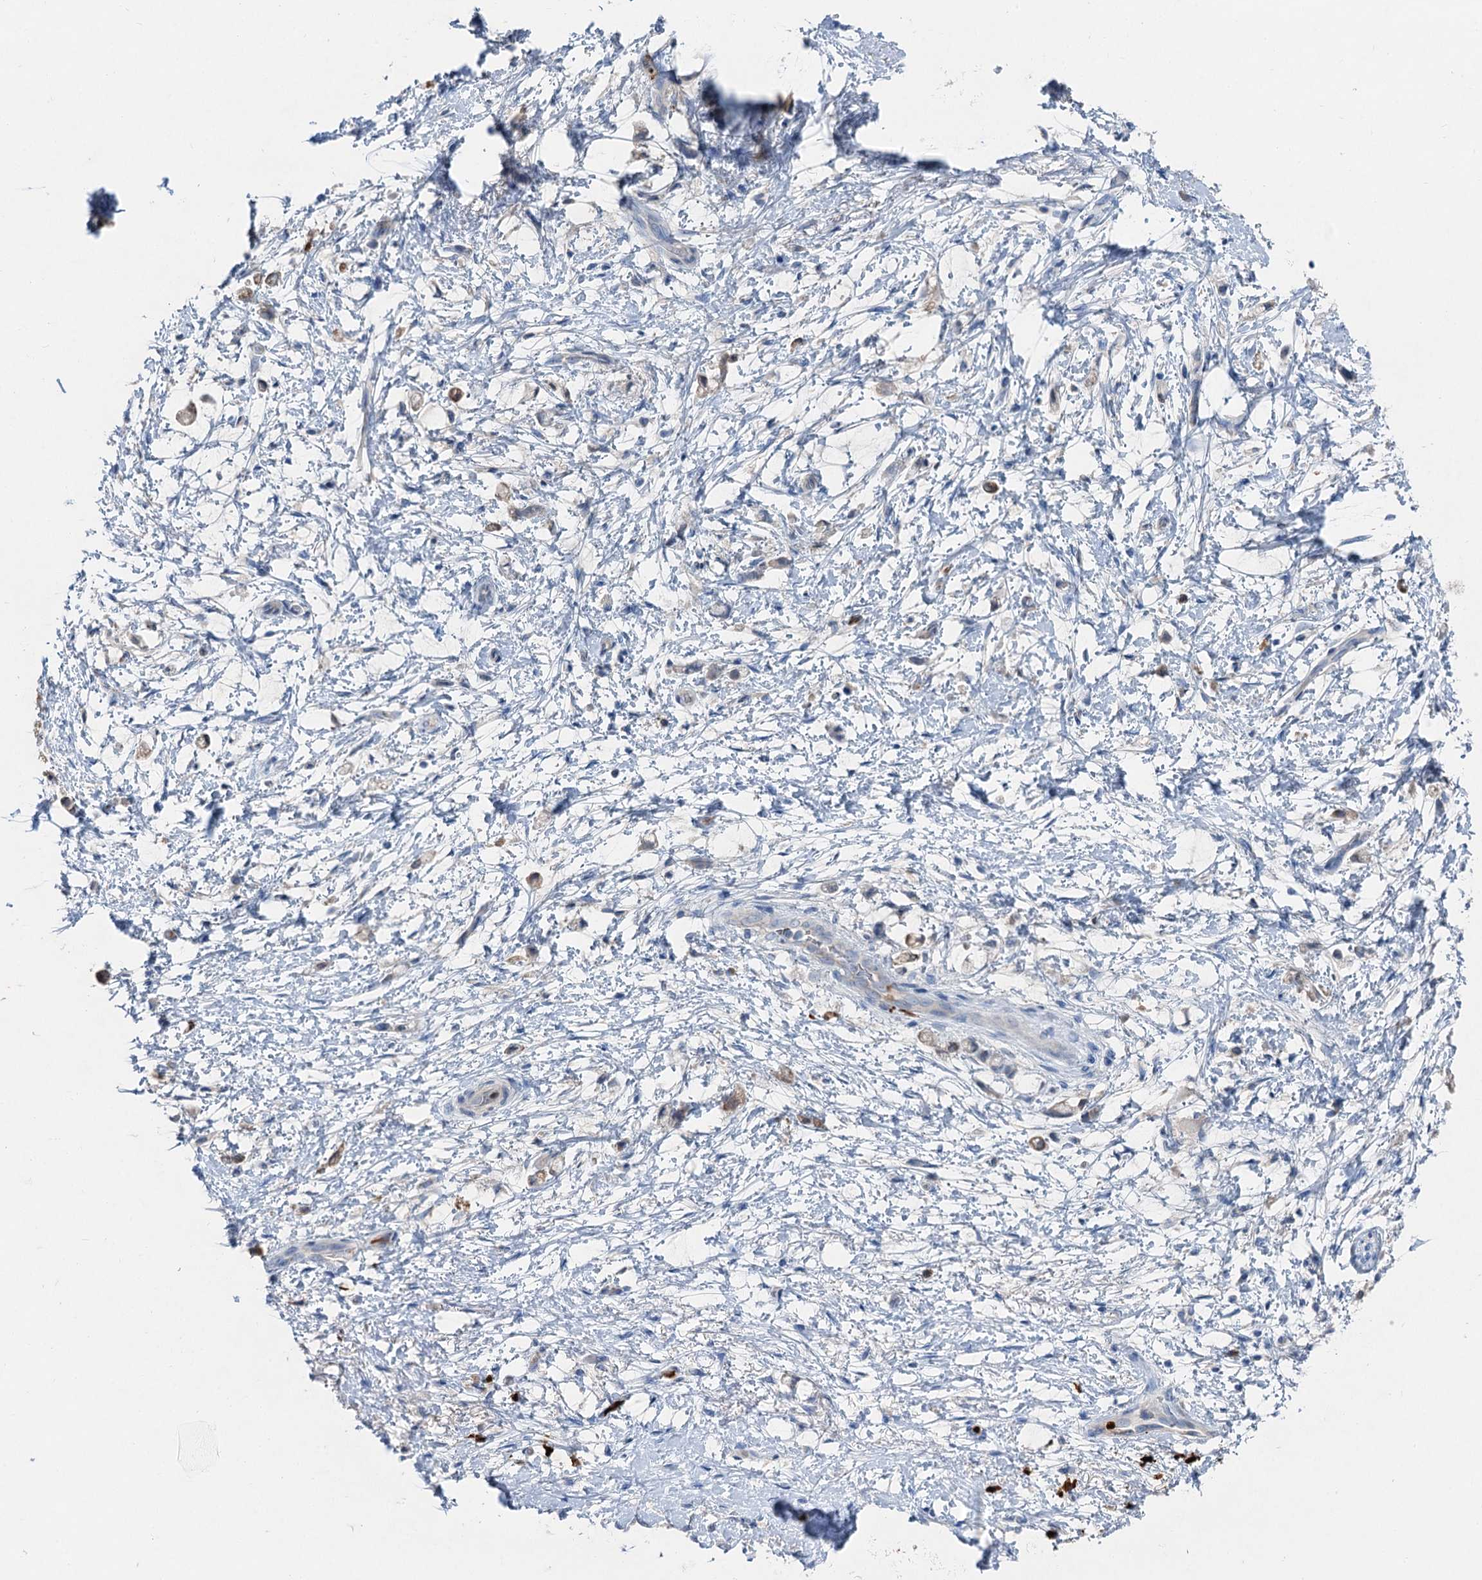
{"staining": {"intensity": "negative", "quantity": "none", "location": "none"}, "tissue": "stomach cancer", "cell_type": "Tumor cells", "image_type": "cancer", "snomed": [{"axis": "morphology", "description": "Adenocarcinoma, NOS"}, {"axis": "topography", "description": "Stomach"}], "caption": "Protein analysis of adenocarcinoma (stomach) exhibits no significant expression in tumor cells.", "gene": "OTOA", "patient": {"sex": "female", "age": 60}}